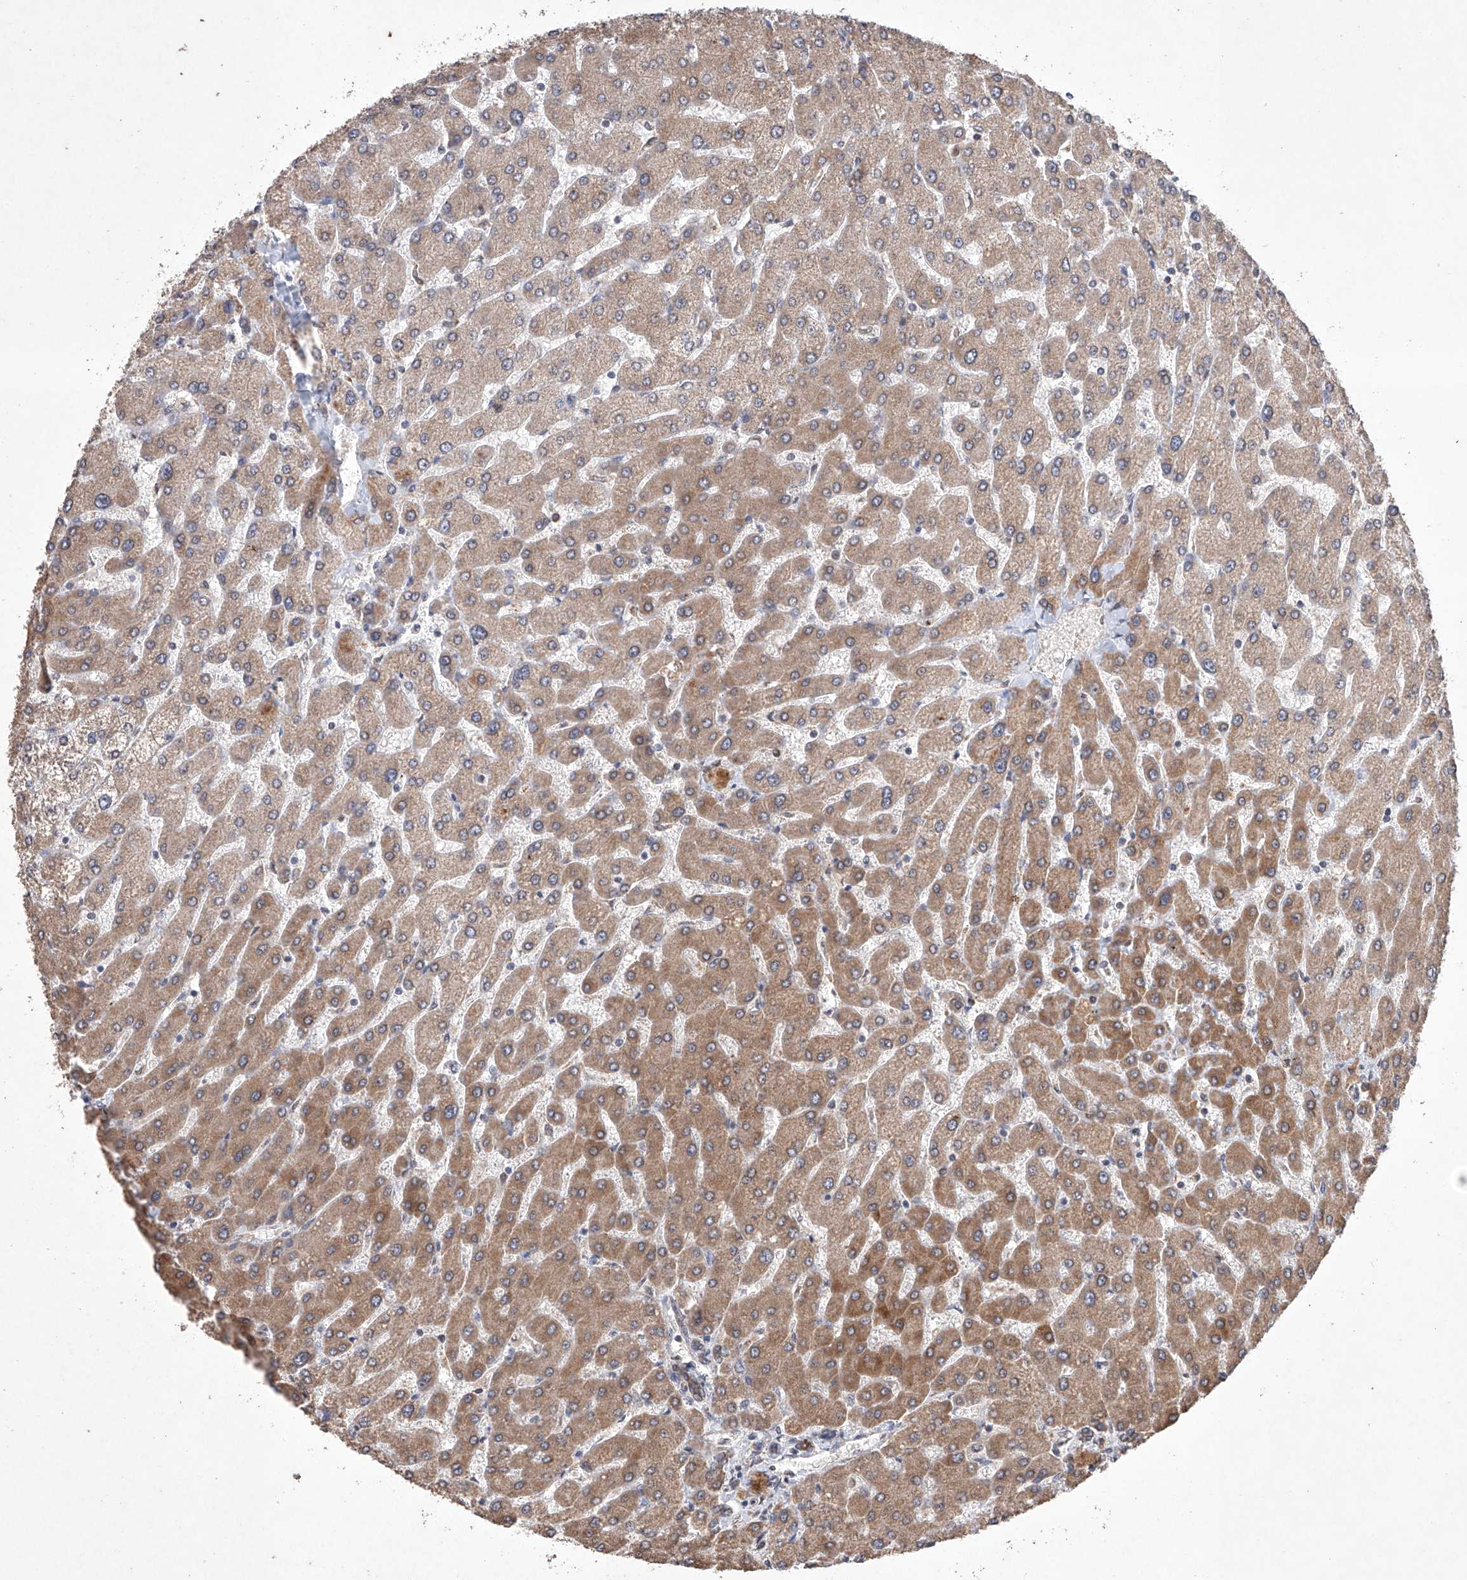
{"staining": {"intensity": "strong", "quantity": ">75%", "location": "cytoplasmic/membranous"}, "tissue": "liver", "cell_type": "Cholangiocytes", "image_type": "normal", "snomed": [{"axis": "morphology", "description": "Normal tissue, NOS"}, {"axis": "topography", "description": "Liver"}], "caption": "Liver stained with DAB (3,3'-diaminobenzidine) immunohistochemistry reveals high levels of strong cytoplasmic/membranous staining in about >75% of cholangiocytes.", "gene": "LURAP1", "patient": {"sex": "male", "age": 55}}